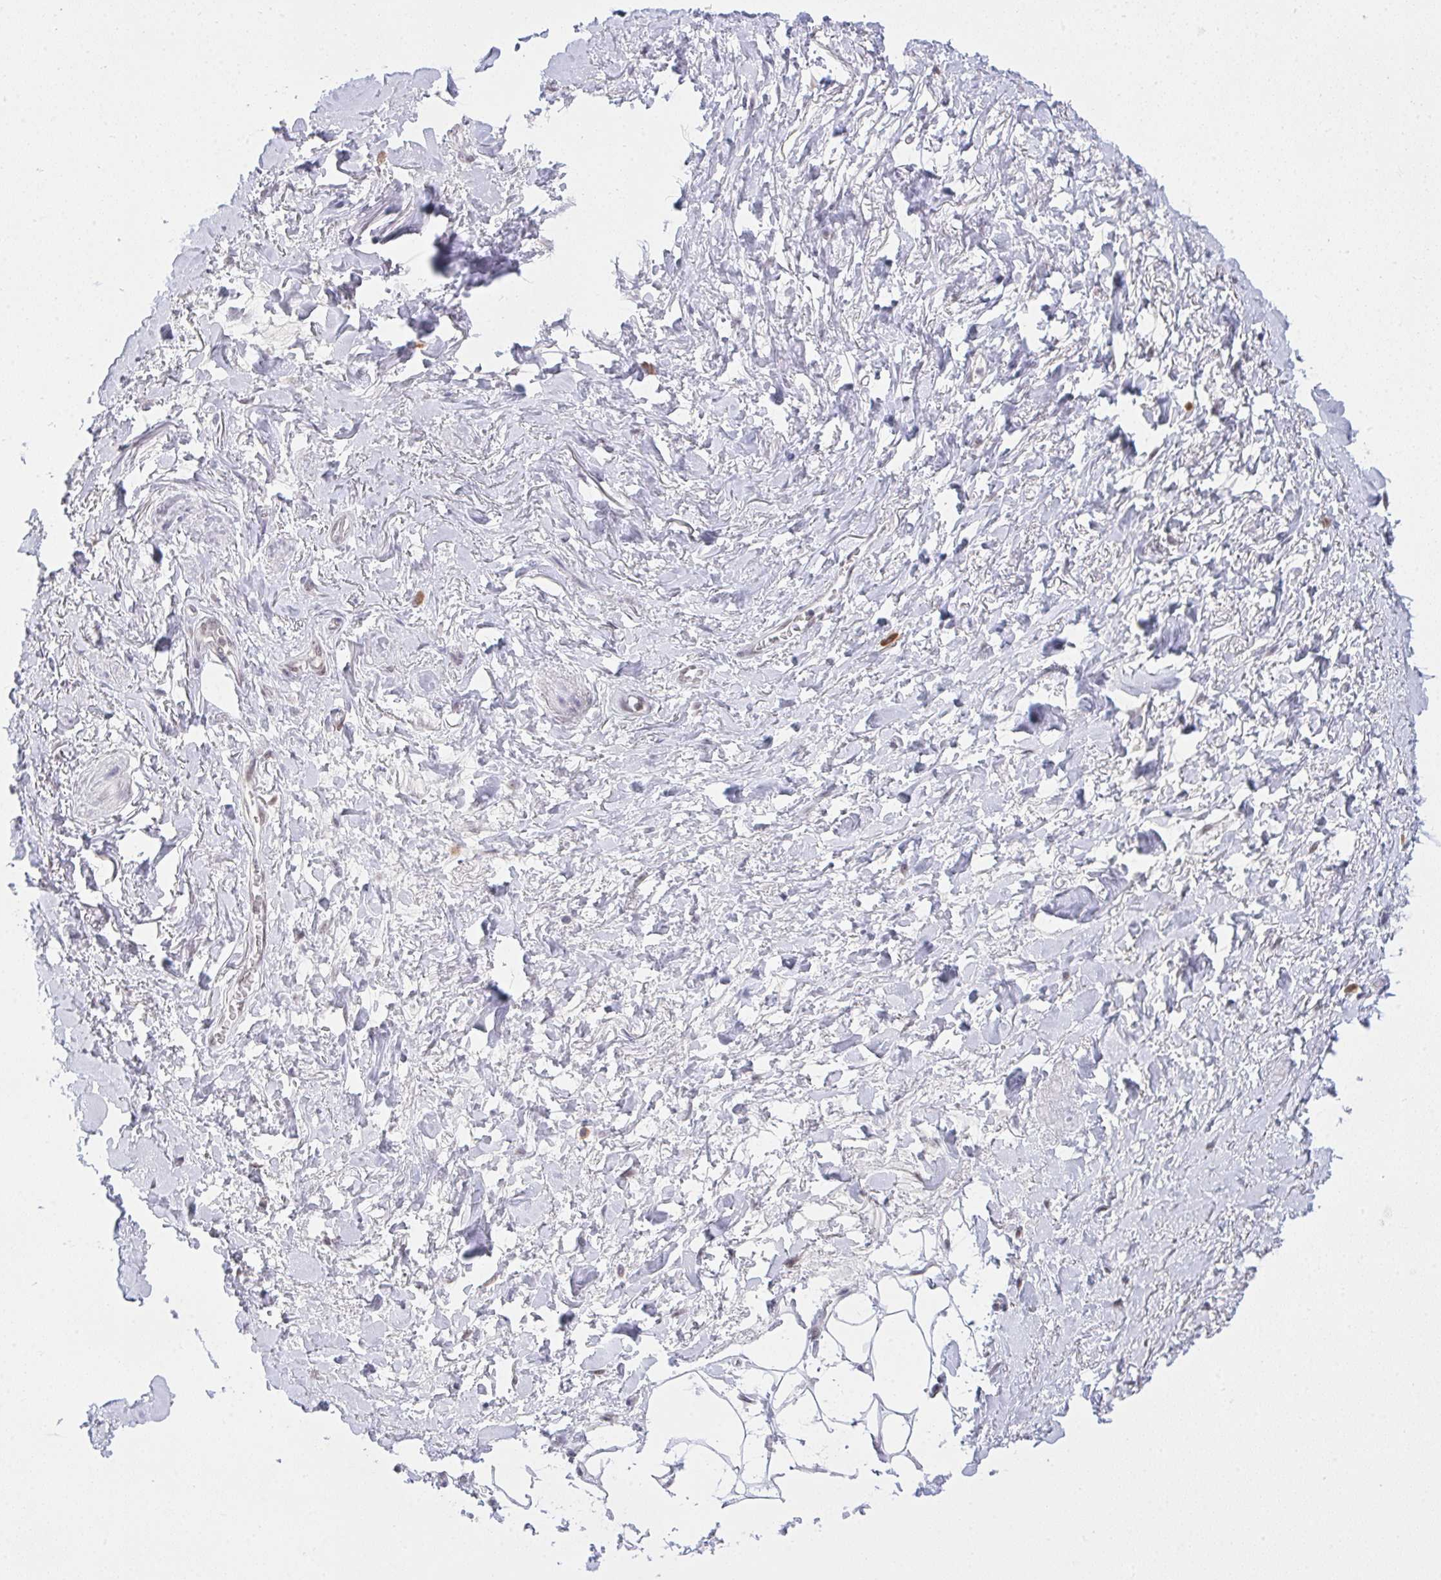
{"staining": {"intensity": "negative", "quantity": "none", "location": "none"}, "tissue": "adipose tissue", "cell_type": "Adipocytes", "image_type": "normal", "snomed": [{"axis": "morphology", "description": "Normal tissue, NOS"}, {"axis": "topography", "description": "Vagina"}, {"axis": "topography", "description": "Peripheral nerve tissue"}], "caption": "The image displays no significant expression in adipocytes of adipose tissue.", "gene": "RFC4", "patient": {"sex": "female", "age": 71}}